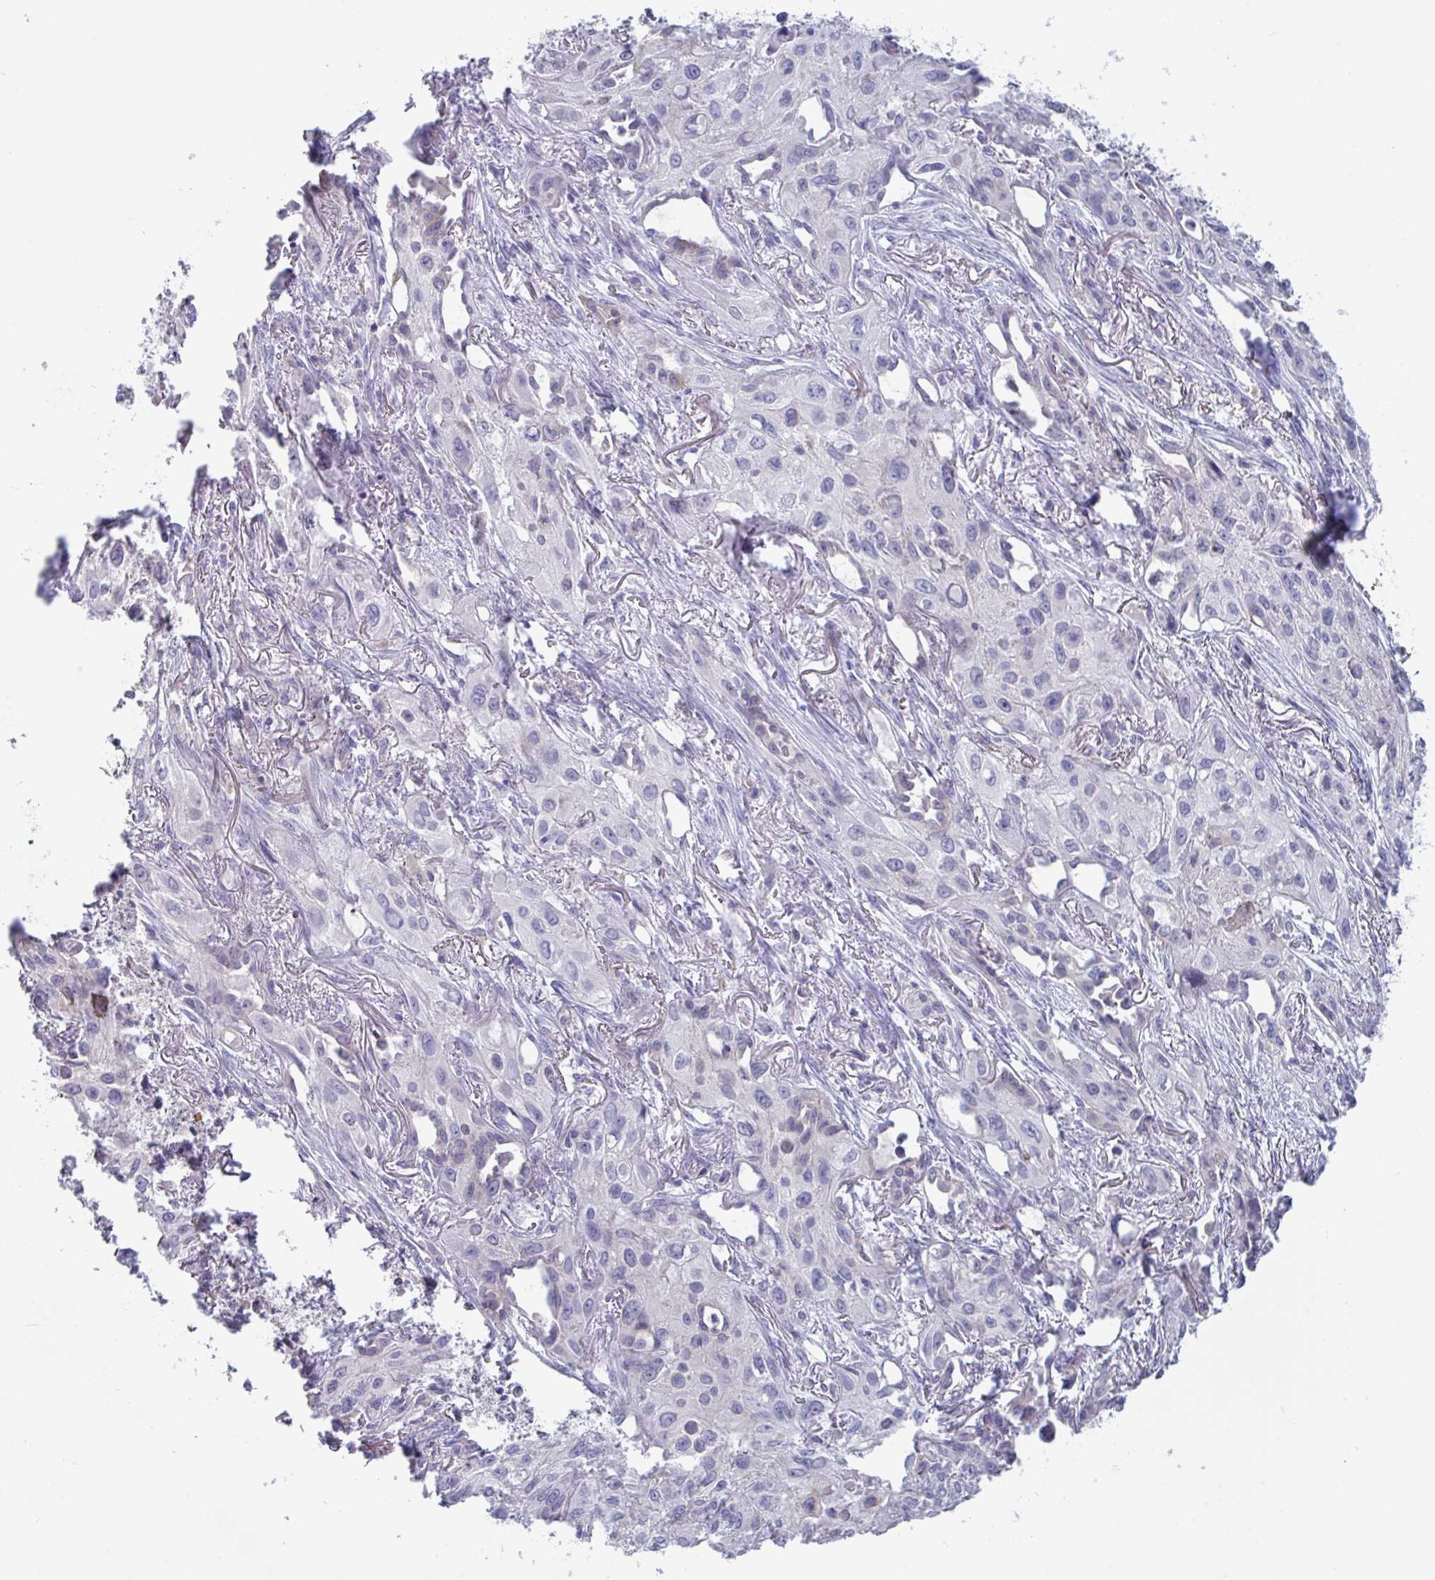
{"staining": {"intensity": "negative", "quantity": "none", "location": "none"}, "tissue": "lung cancer", "cell_type": "Tumor cells", "image_type": "cancer", "snomed": [{"axis": "morphology", "description": "Squamous cell carcinoma, NOS"}, {"axis": "topography", "description": "Lung"}], "caption": "An immunohistochemistry micrograph of lung cancer is shown. There is no staining in tumor cells of lung cancer.", "gene": "STK26", "patient": {"sex": "male", "age": 71}}